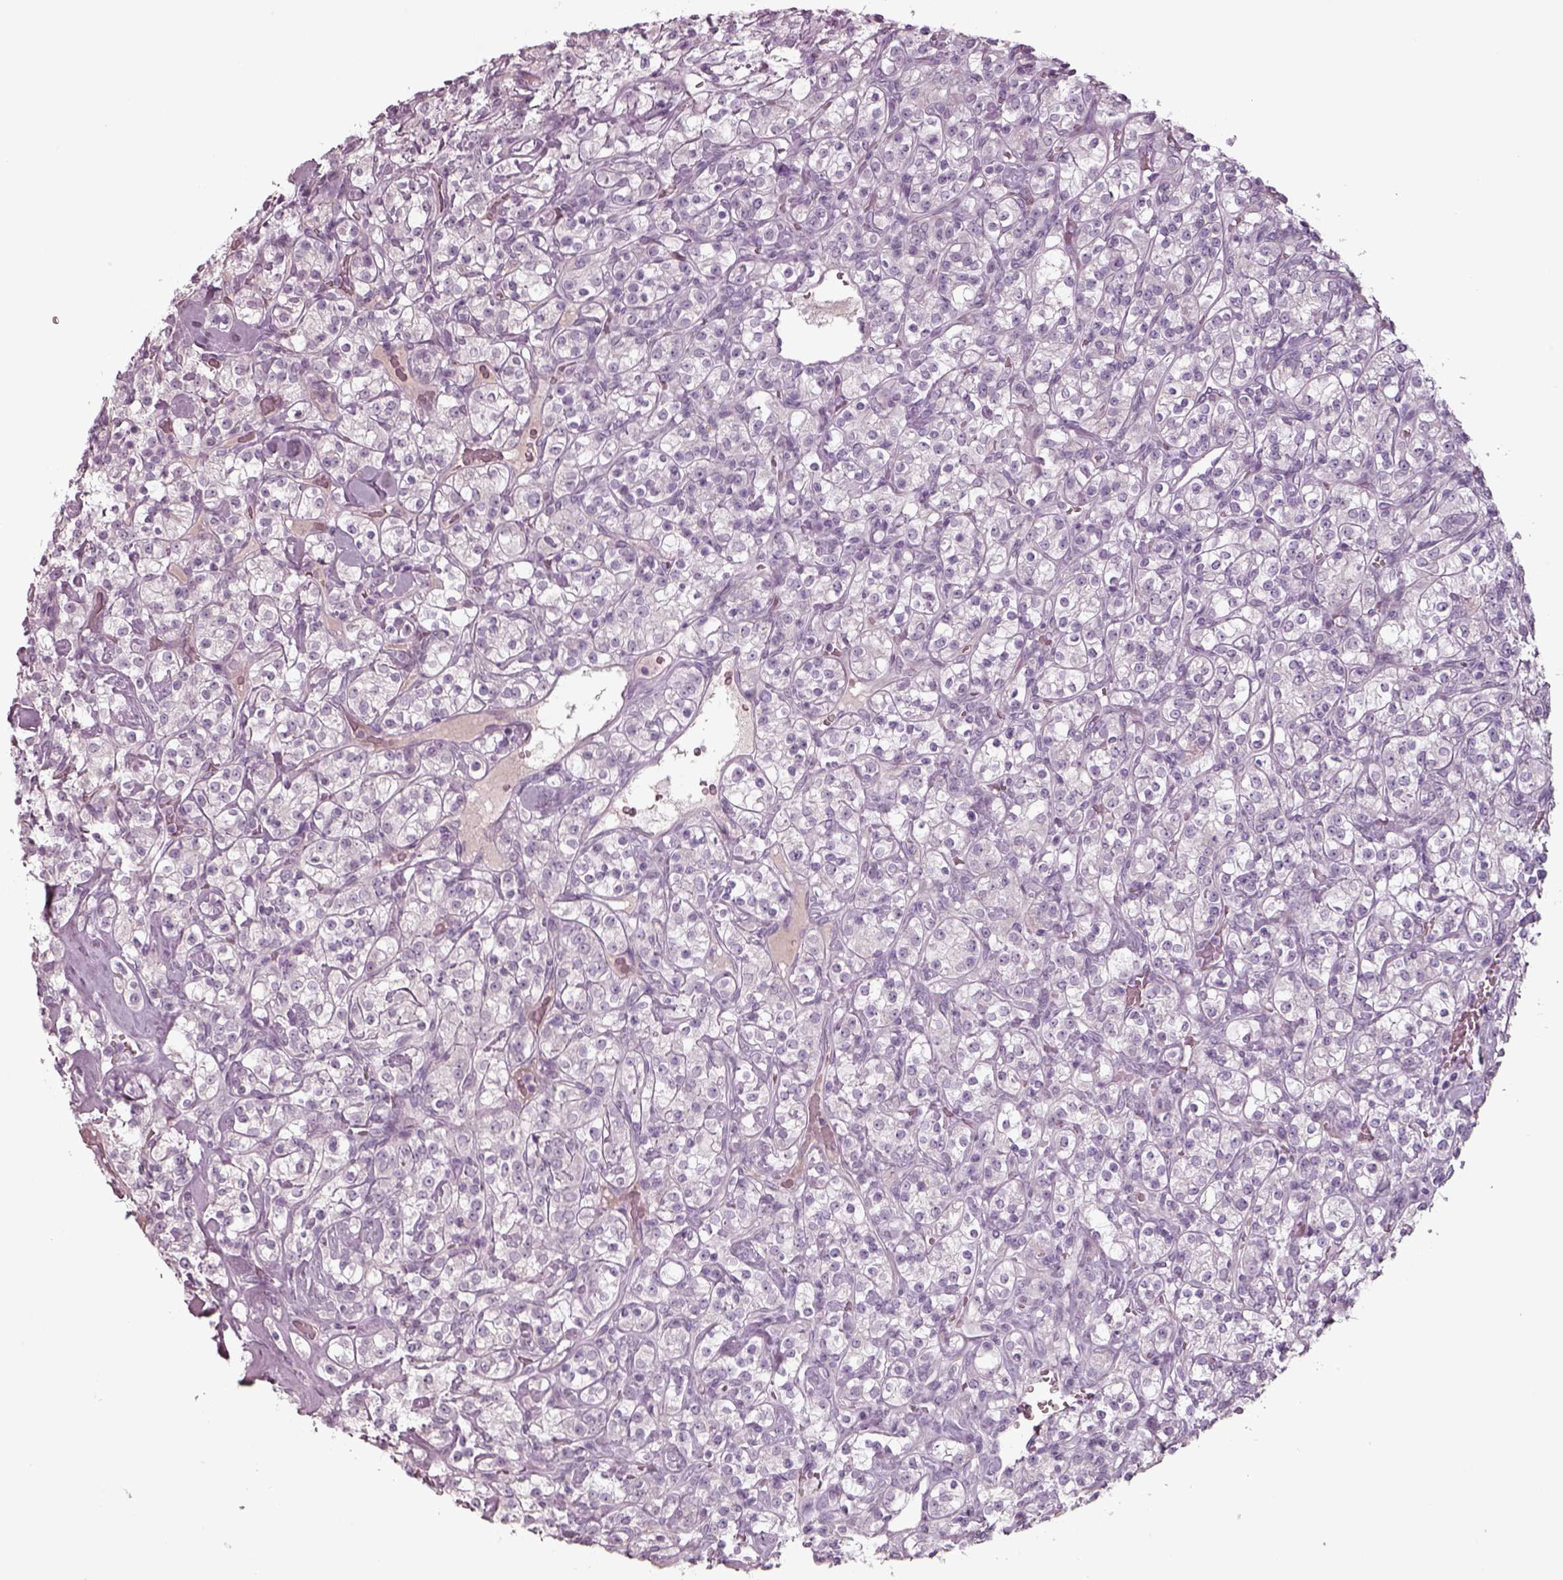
{"staining": {"intensity": "negative", "quantity": "none", "location": "none"}, "tissue": "renal cancer", "cell_type": "Tumor cells", "image_type": "cancer", "snomed": [{"axis": "morphology", "description": "Adenocarcinoma, NOS"}, {"axis": "topography", "description": "Kidney"}], "caption": "An immunohistochemistry (IHC) photomicrograph of renal cancer (adenocarcinoma) is shown. There is no staining in tumor cells of renal cancer (adenocarcinoma). (DAB (3,3'-diaminobenzidine) immunohistochemistry with hematoxylin counter stain).", "gene": "SEPTIN14", "patient": {"sex": "male", "age": 77}}